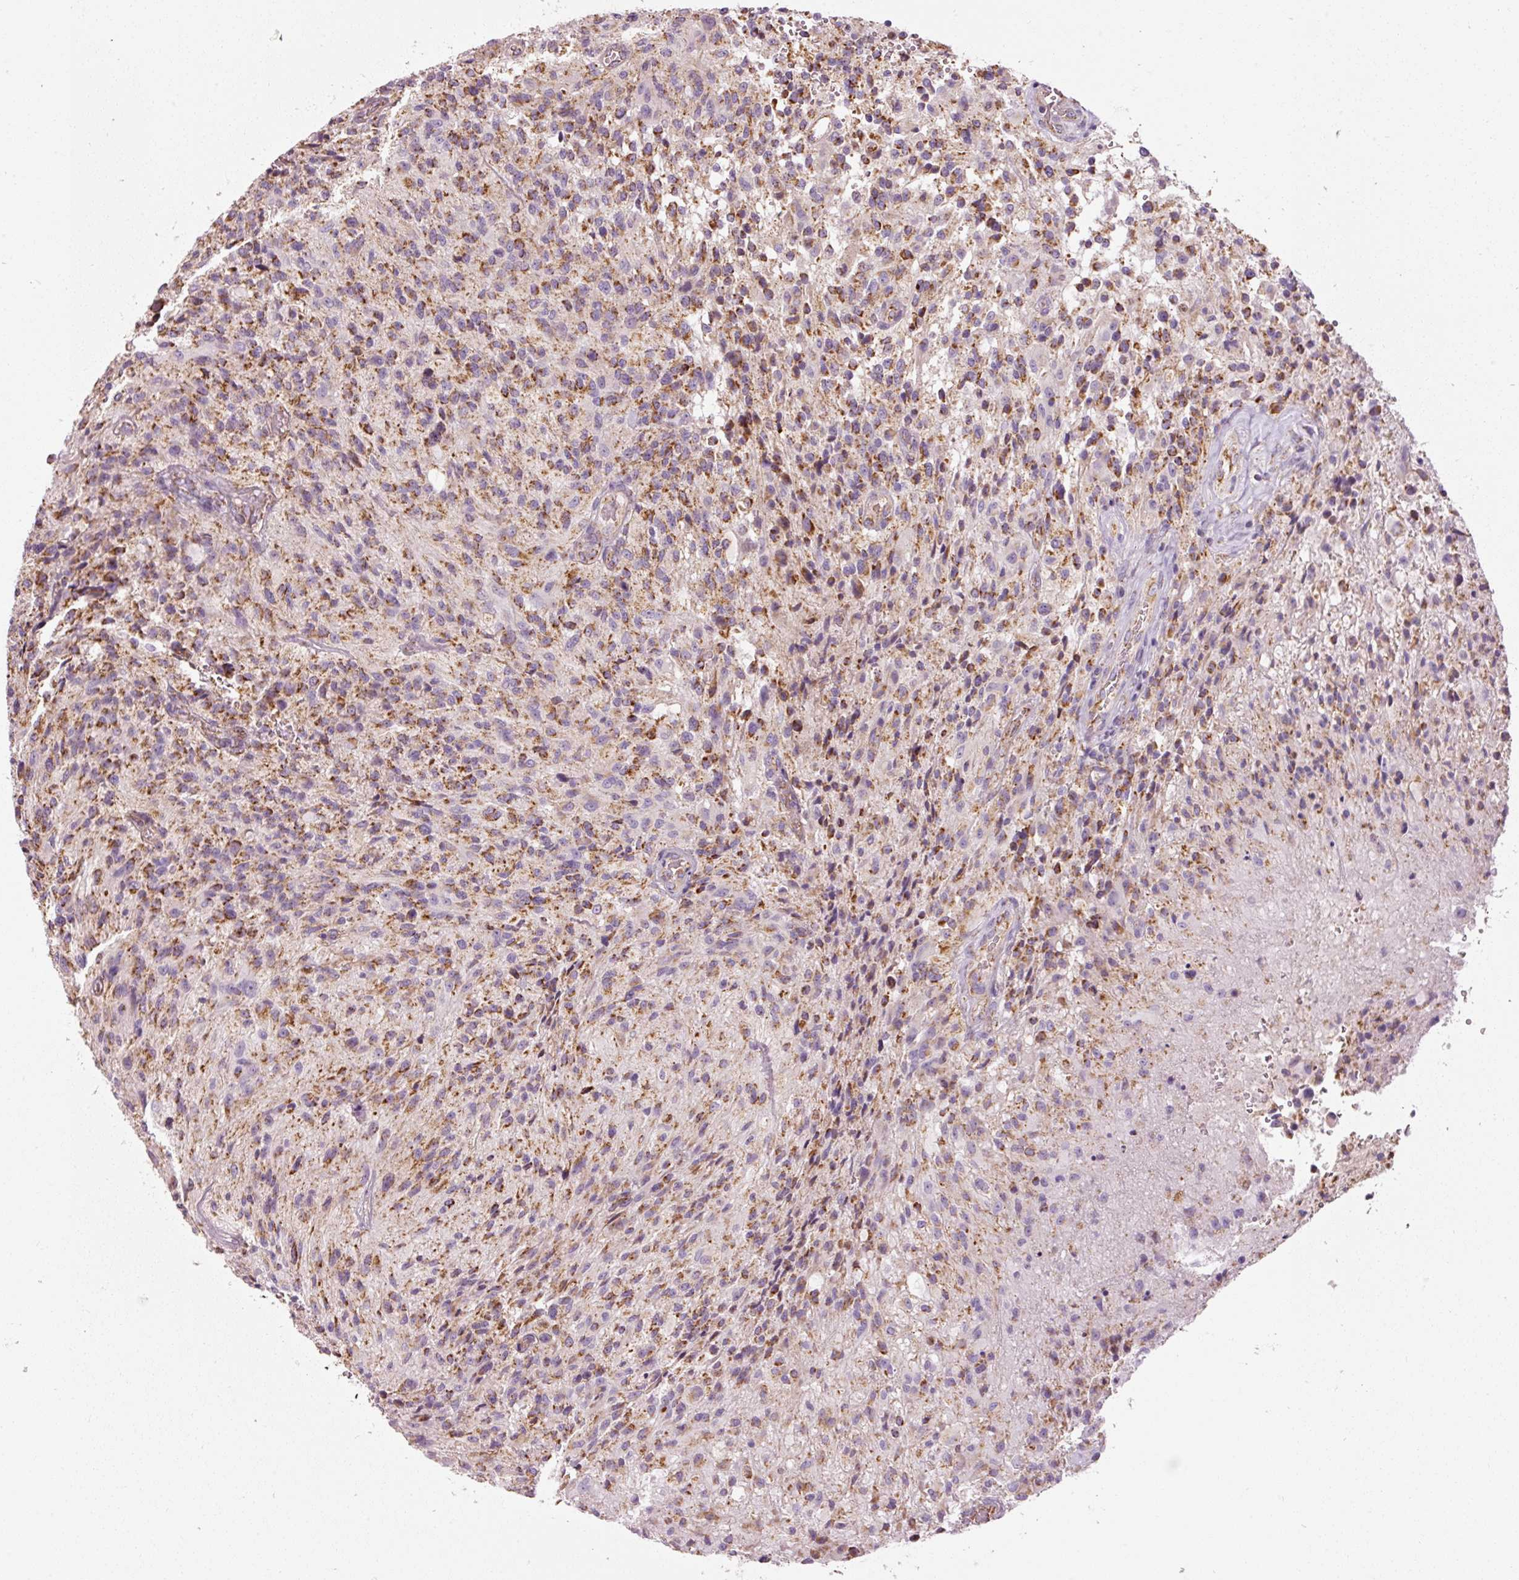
{"staining": {"intensity": "moderate", "quantity": ">75%", "location": "cytoplasmic/membranous"}, "tissue": "glioma", "cell_type": "Tumor cells", "image_type": "cancer", "snomed": [{"axis": "morphology", "description": "Normal tissue, NOS"}, {"axis": "morphology", "description": "Glioma, malignant, High grade"}, {"axis": "topography", "description": "Cerebral cortex"}], "caption": "Immunohistochemical staining of human glioma exhibits medium levels of moderate cytoplasmic/membranous protein positivity in approximately >75% of tumor cells.", "gene": "NDUFB4", "patient": {"sex": "male", "age": 56}}